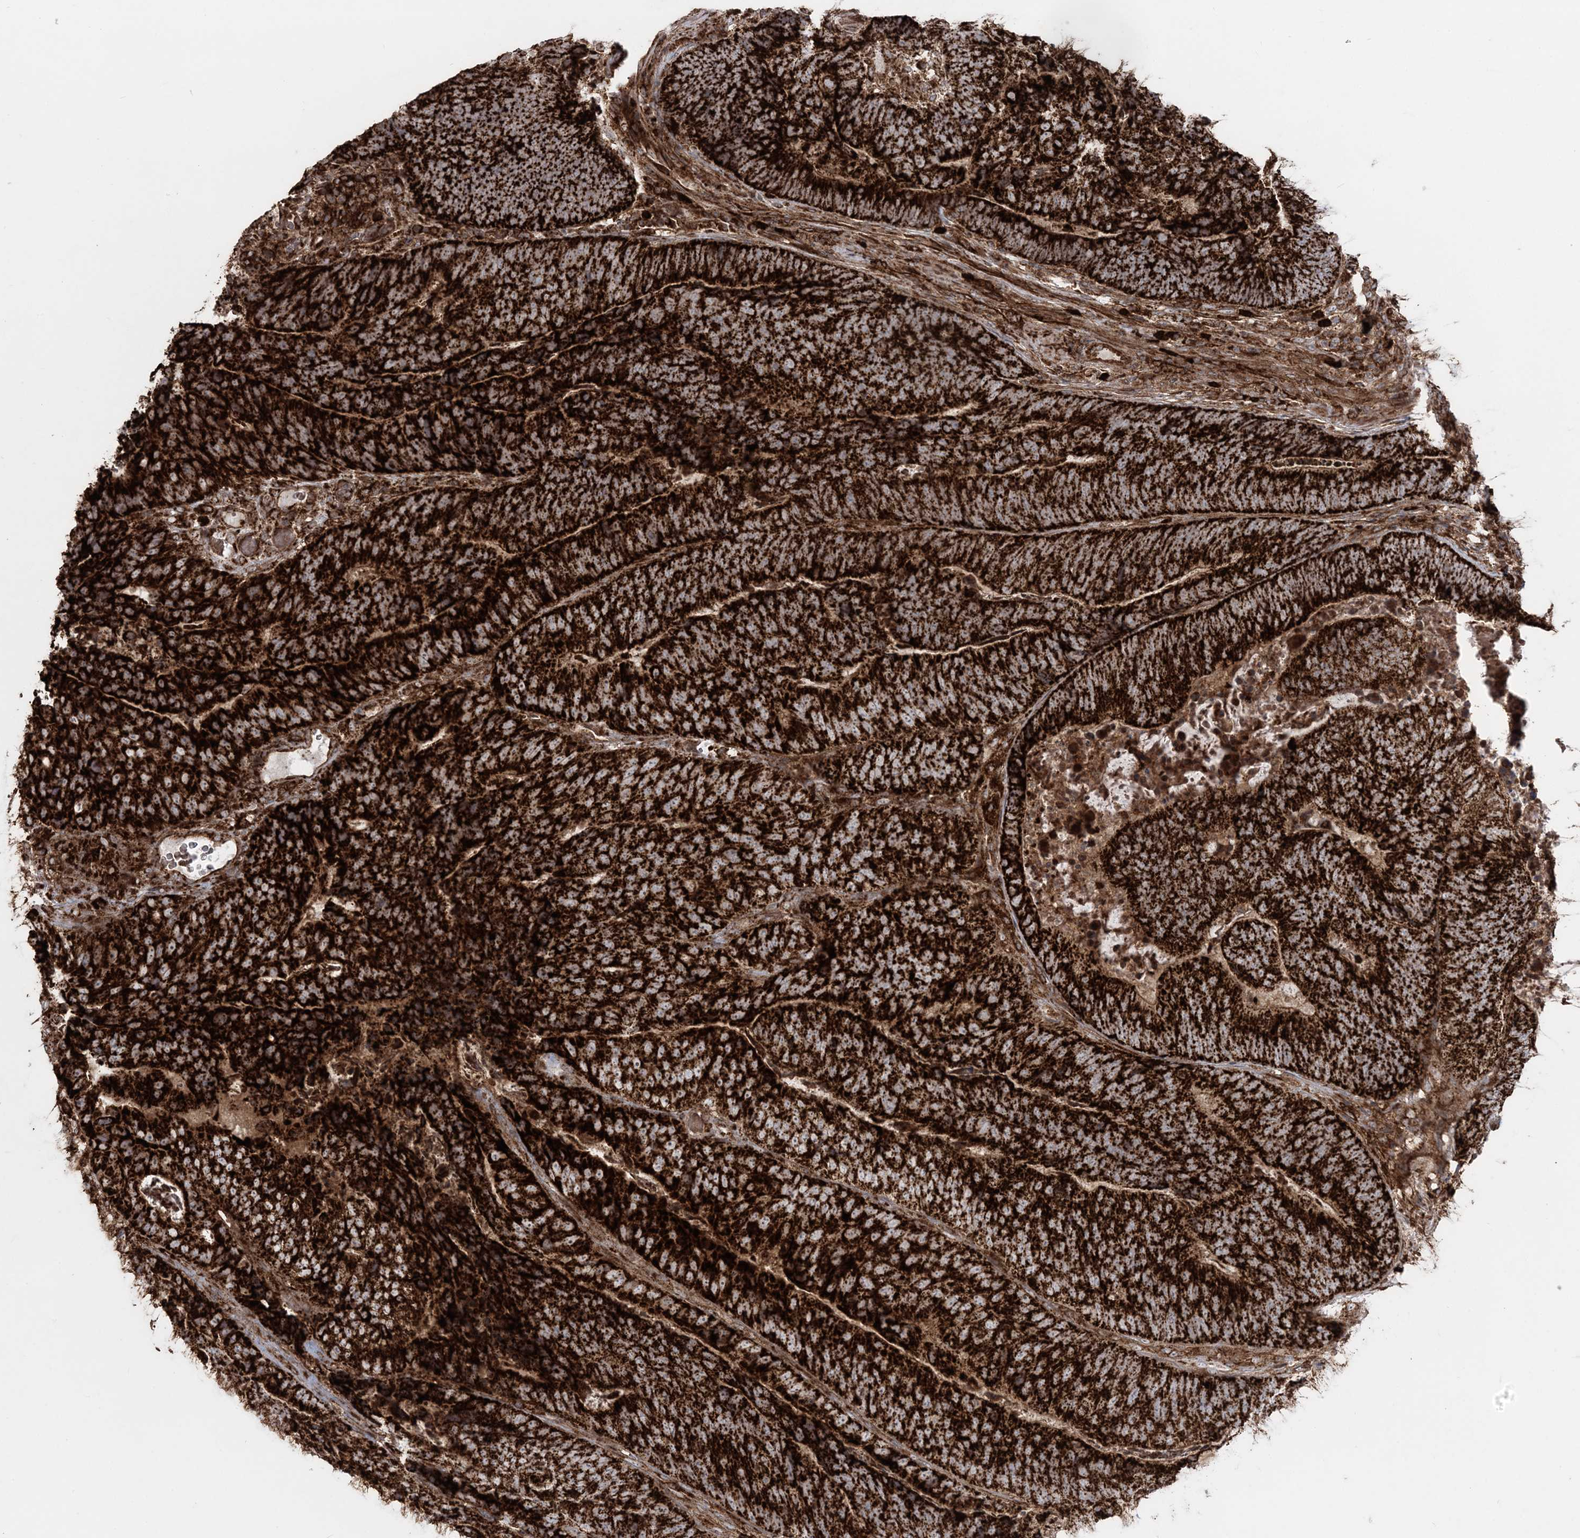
{"staining": {"intensity": "strong", "quantity": ">75%", "location": "cytoplasmic/membranous"}, "tissue": "colorectal cancer", "cell_type": "Tumor cells", "image_type": "cancer", "snomed": [{"axis": "morphology", "description": "Adenocarcinoma, NOS"}, {"axis": "topography", "description": "Colon"}], "caption": "Tumor cells exhibit high levels of strong cytoplasmic/membranous positivity in approximately >75% of cells in human colorectal cancer.", "gene": "LRPPRC", "patient": {"sex": "female", "age": 67}}